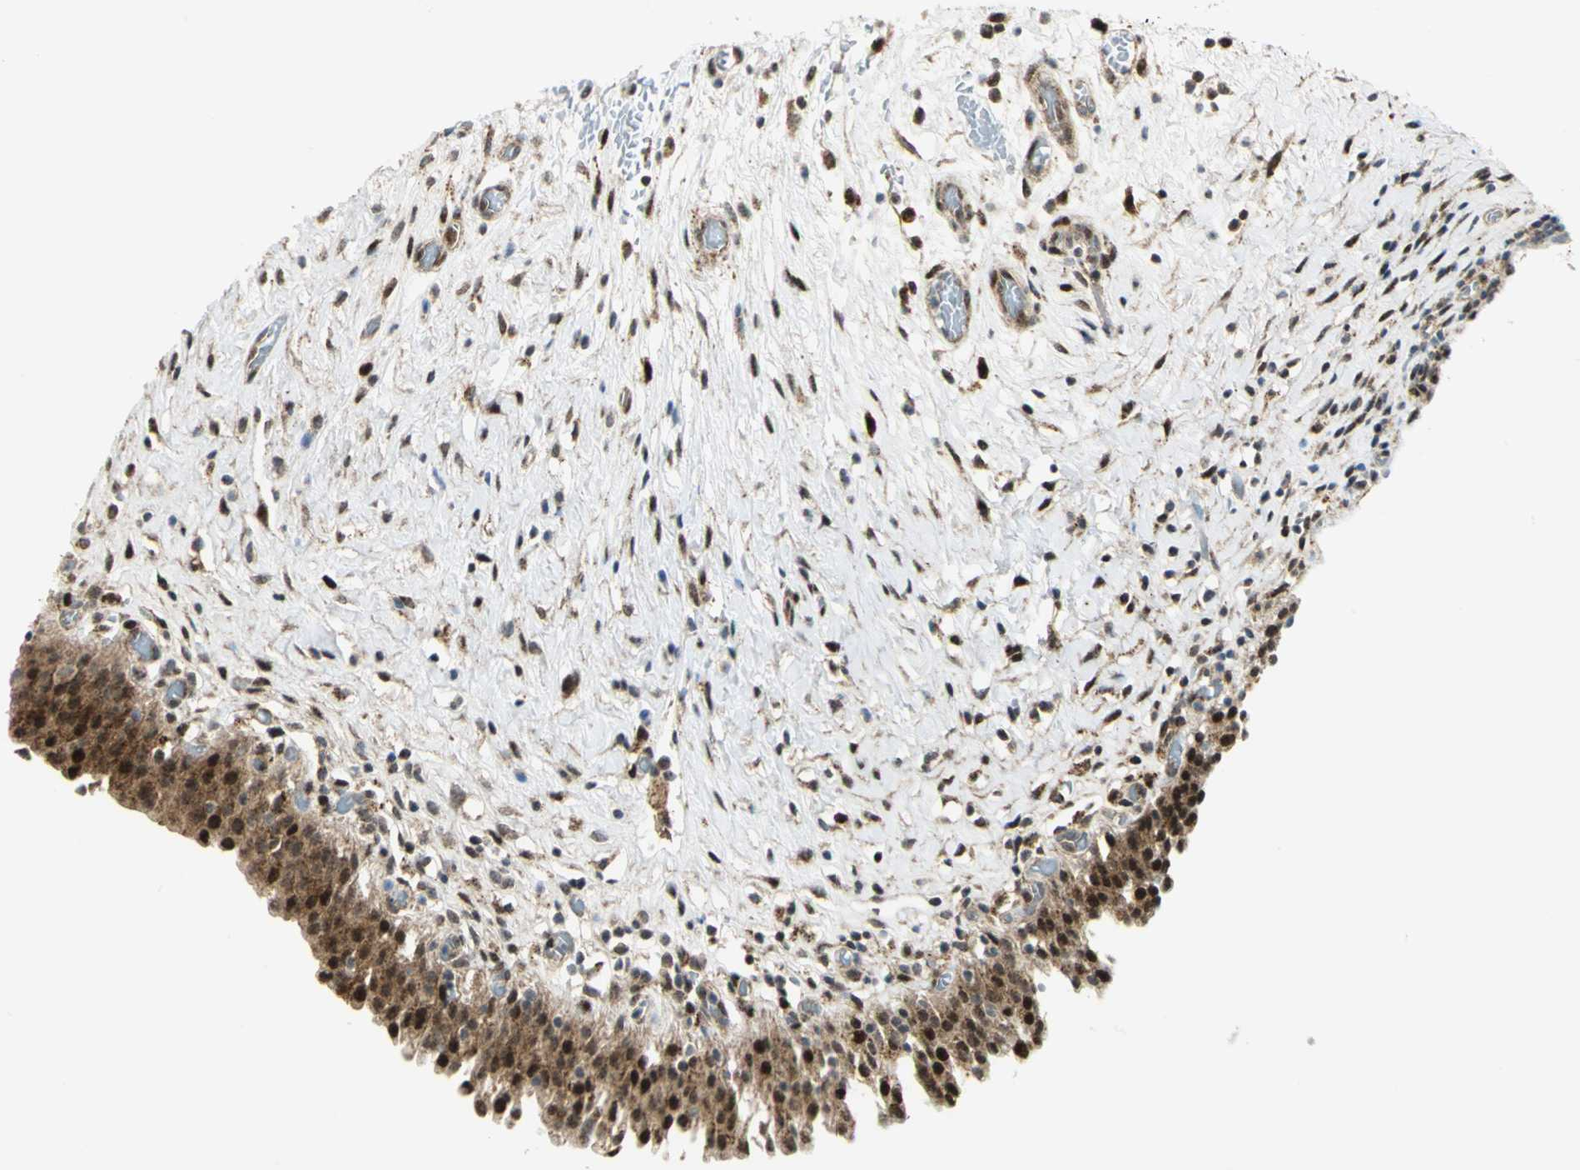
{"staining": {"intensity": "strong", "quantity": ">75%", "location": "cytoplasmic/membranous,nuclear"}, "tissue": "urinary bladder", "cell_type": "Urothelial cells", "image_type": "normal", "snomed": [{"axis": "morphology", "description": "Normal tissue, NOS"}, {"axis": "topography", "description": "Urinary bladder"}], "caption": "Strong cytoplasmic/membranous,nuclear staining for a protein is identified in approximately >75% of urothelial cells of unremarkable urinary bladder using immunohistochemistry (IHC).", "gene": "ATP6V1A", "patient": {"sex": "male", "age": 51}}